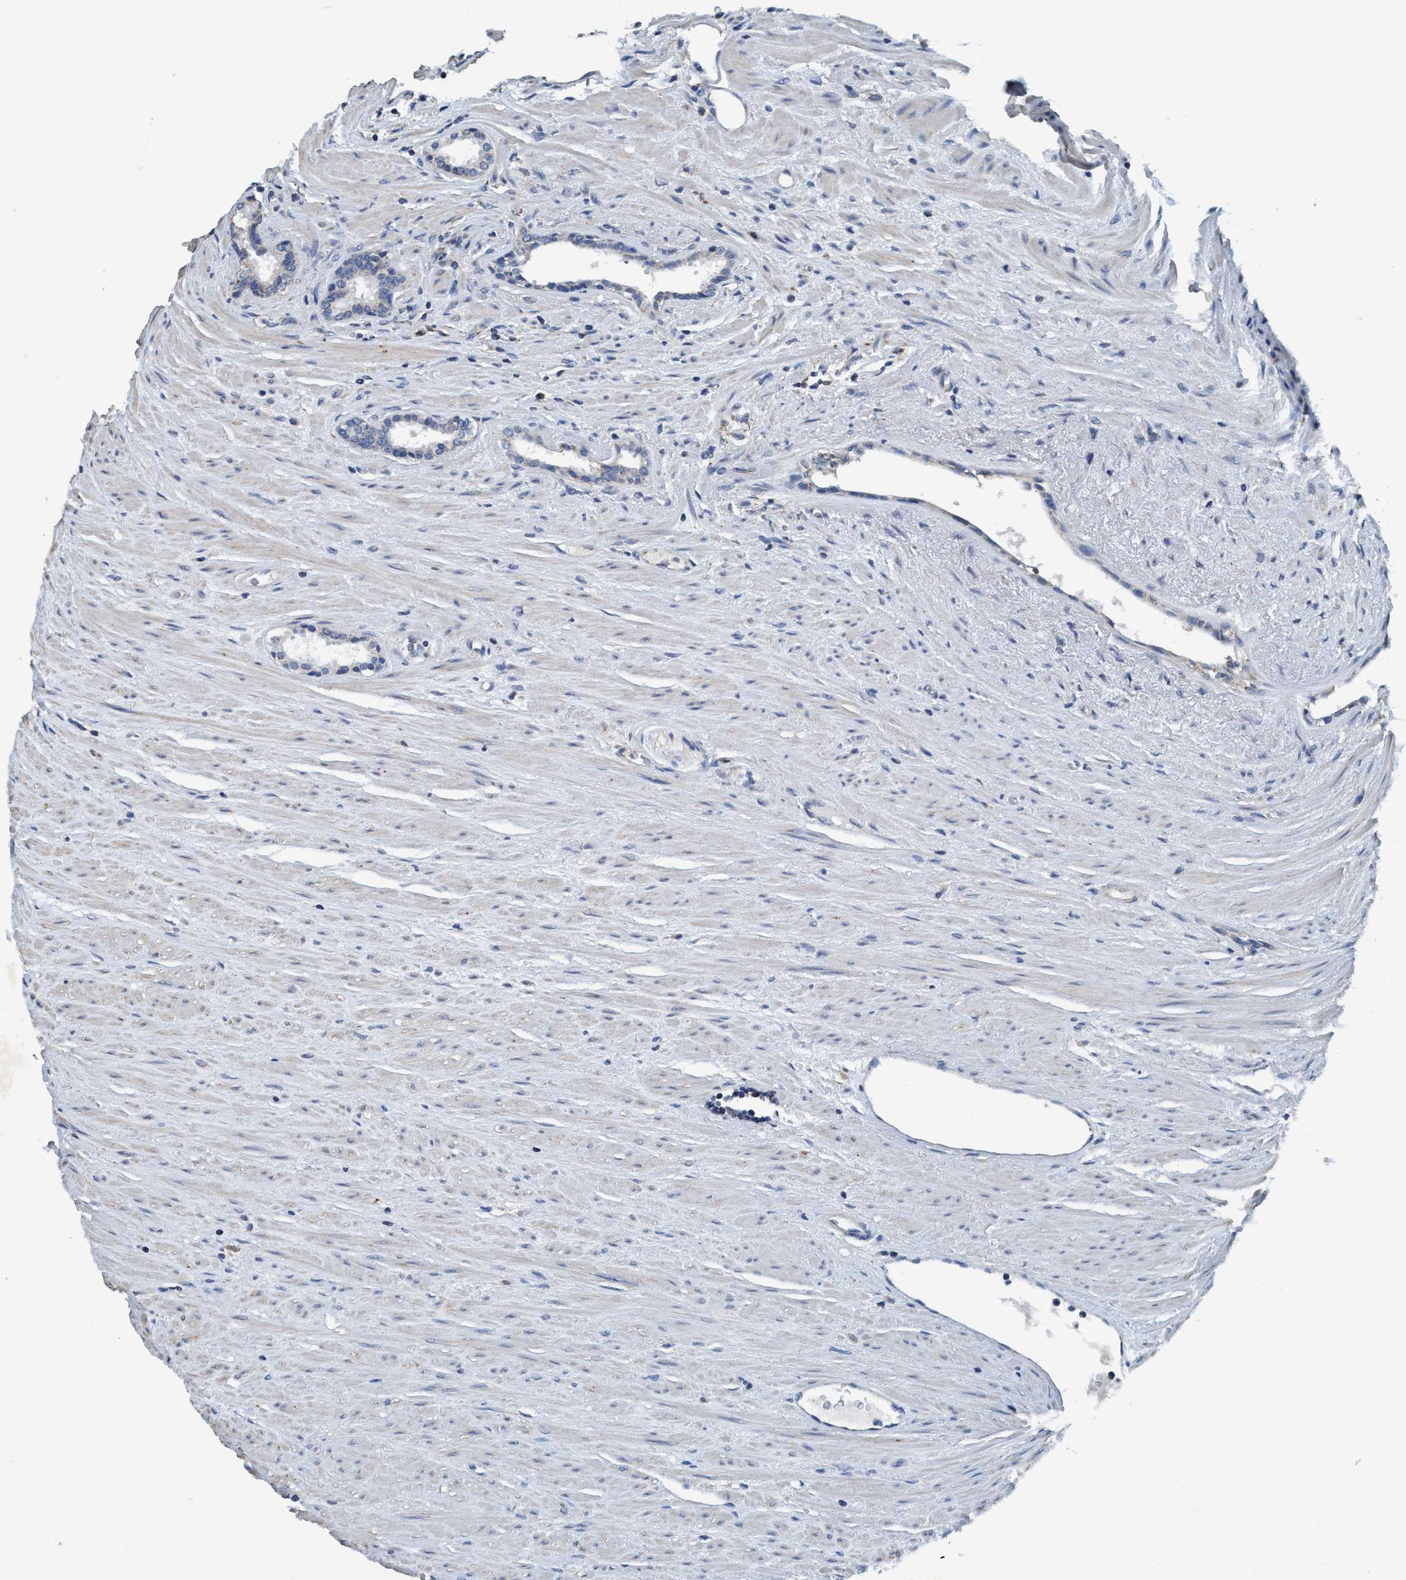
{"staining": {"intensity": "moderate", "quantity": "<25%", "location": "cytoplasmic/membranous"}, "tissue": "prostate cancer", "cell_type": "Tumor cells", "image_type": "cancer", "snomed": [{"axis": "morphology", "description": "Adenocarcinoma, High grade"}, {"axis": "topography", "description": "Prostate"}], "caption": "The histopathology image exhibits immunohistochemical staining of adenocarcinoma (high-grade) (prostate). There is moderate cytoplasmic/membranous staining is present in approximately <25% of tumor cells.", "gene": "ANKFN1", "patient": {"sex": "male", "age": 71}}